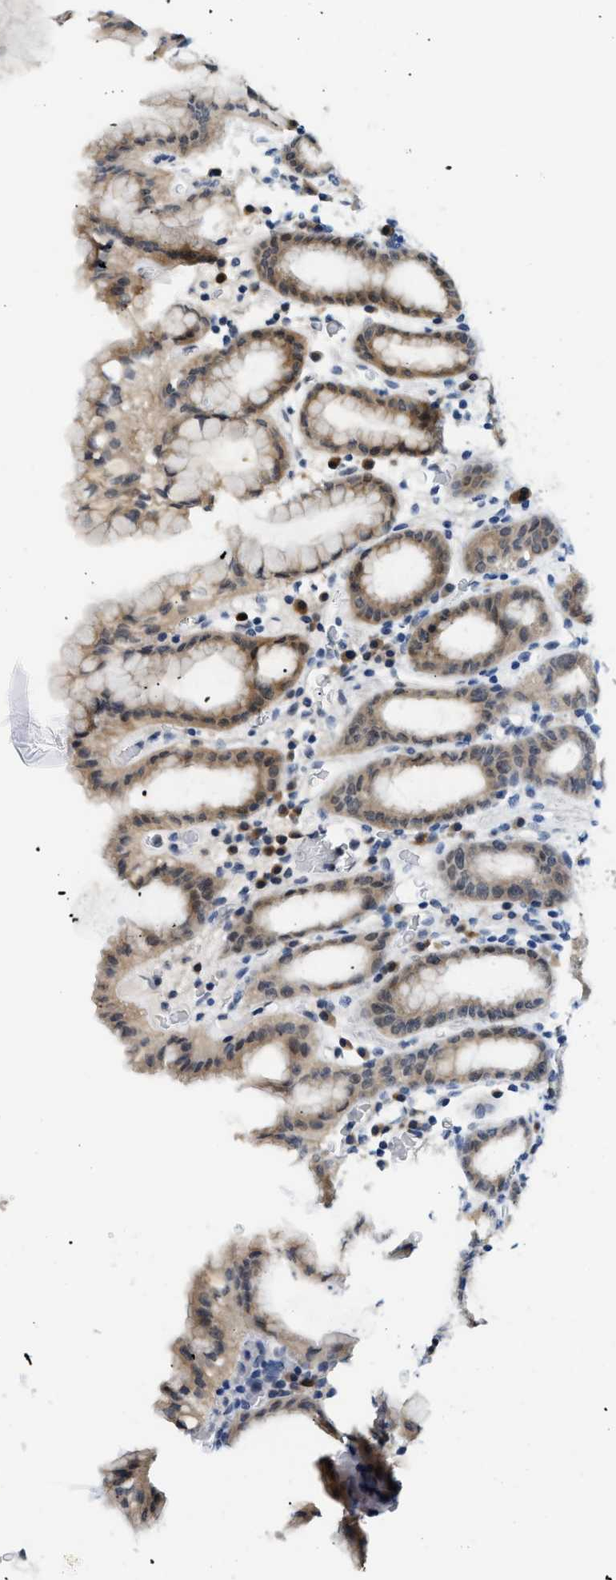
{"staining": {"intensity": "weak", "quantity": ">75%", "location": "cytoplasmic/membranous"}, "tissue": "stomach", "cell_type": "Glandular cells", "image_type": "normal", "snomed": [{"axis": "morphology", "description": "Normal tissue, NOS"}, {"axis": "topography", "description": "Stomach, upper"}], "caption": "Benign stomach was stained to show a protein in brown. There is low levels of weak cytoplasmic/membranous positivity in approximately >75% of glandular cells. (IHC, brightfield microscopy, high magnification).", "gene": "PSAT1", "patient": {"sex": "male", "age": 68}}